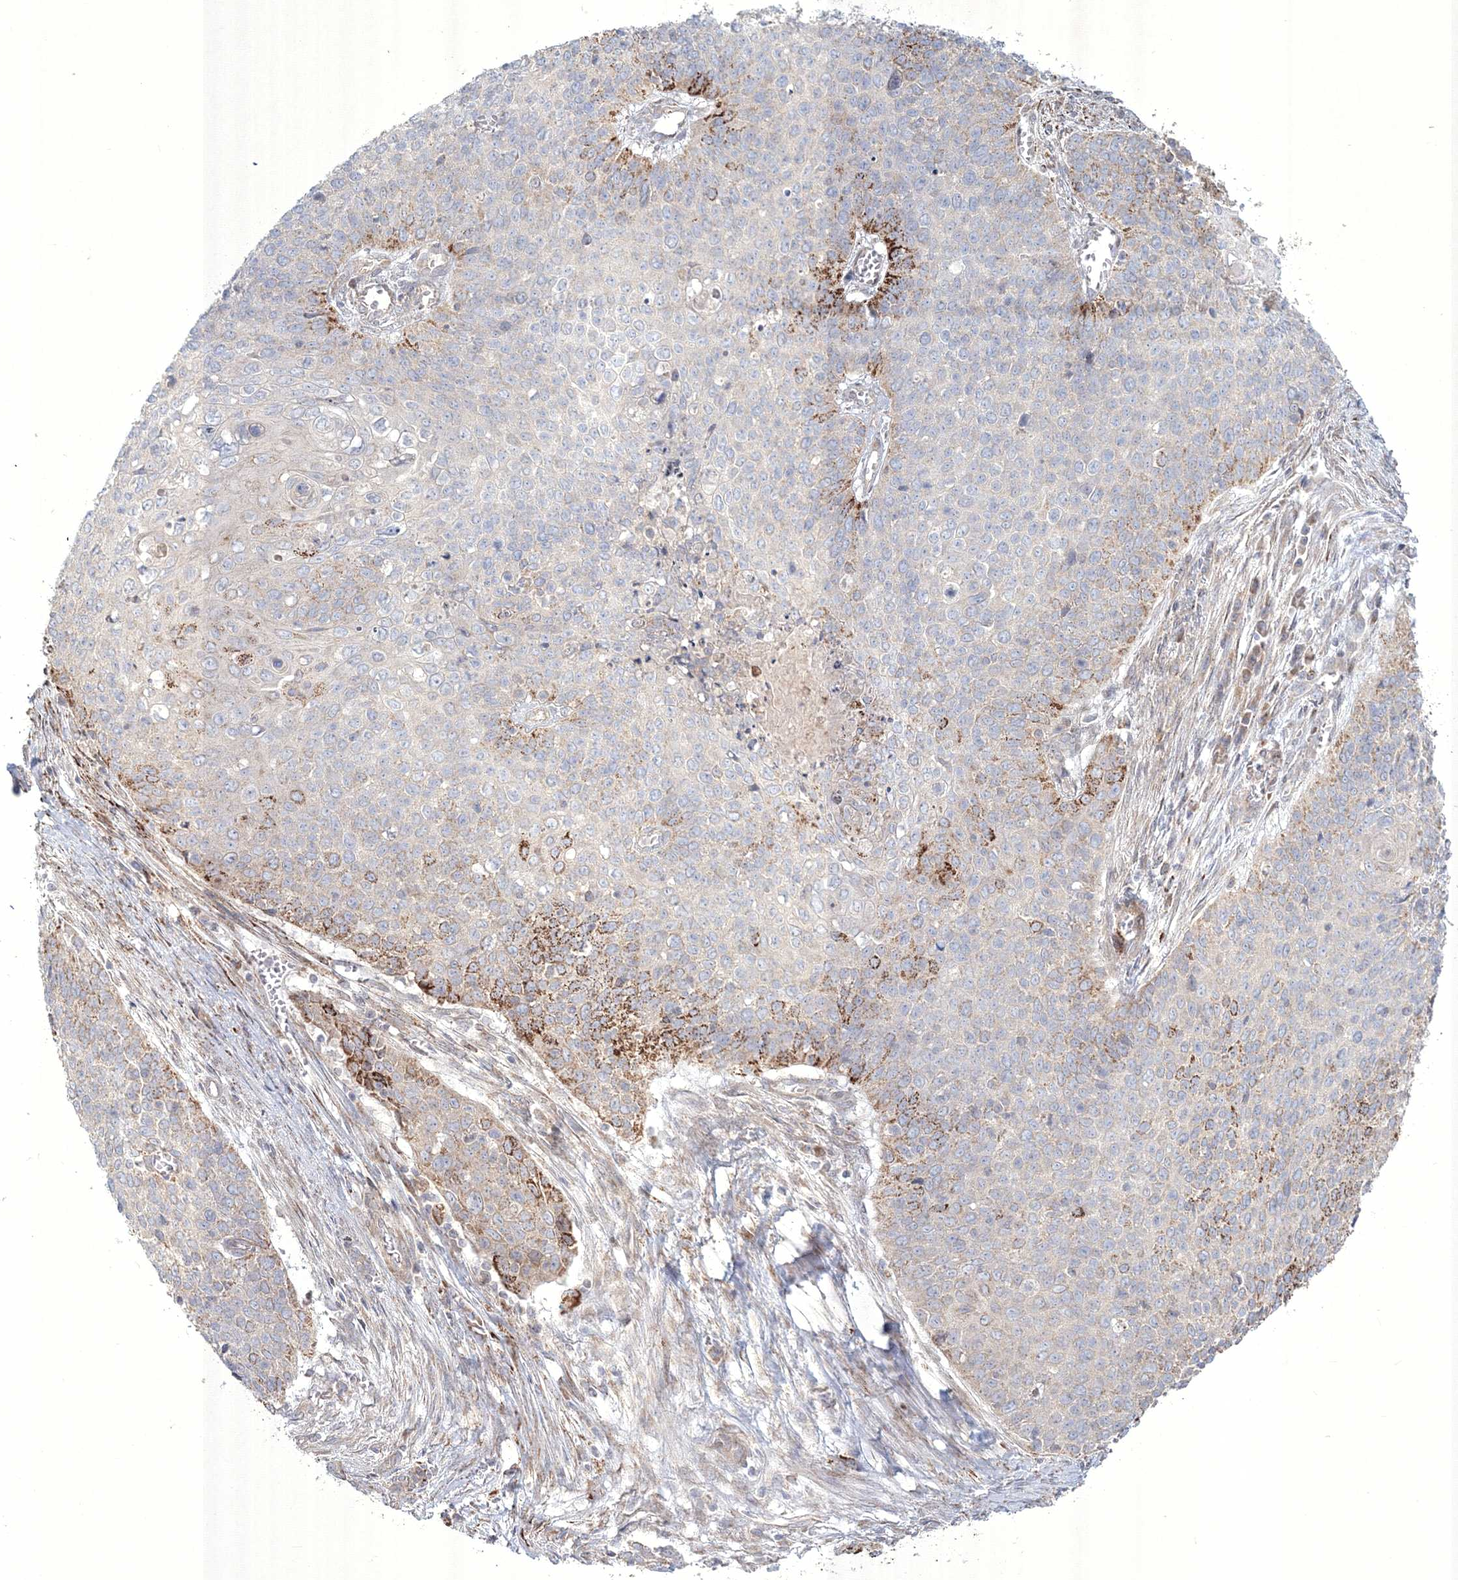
{"staining": {"intensity": "strong", "quantity": "<25%", "location": "cytoplasmic/membranous"}, "tissue": "cervical cancer", "cell_type": "Tumor cells", "image_type": "cancer", "snomed": [{"axis": "morphology", "description": "Squamous cell carcinoma, NOS"}, {"axis": "topography", "description": "Cervix"}], "caption": "Protein expression analysis of cervical squamous cell carcinoma exhibits strong cytoplasmic/membranous positivity in about <25% of tumor cells. (DAB (3,3'-diaminobenzidine) IHC, brown staining for protein, blue staining for nuclei).", "gene": "WDR49", "patient": {"sex": "female", "age": 39}}